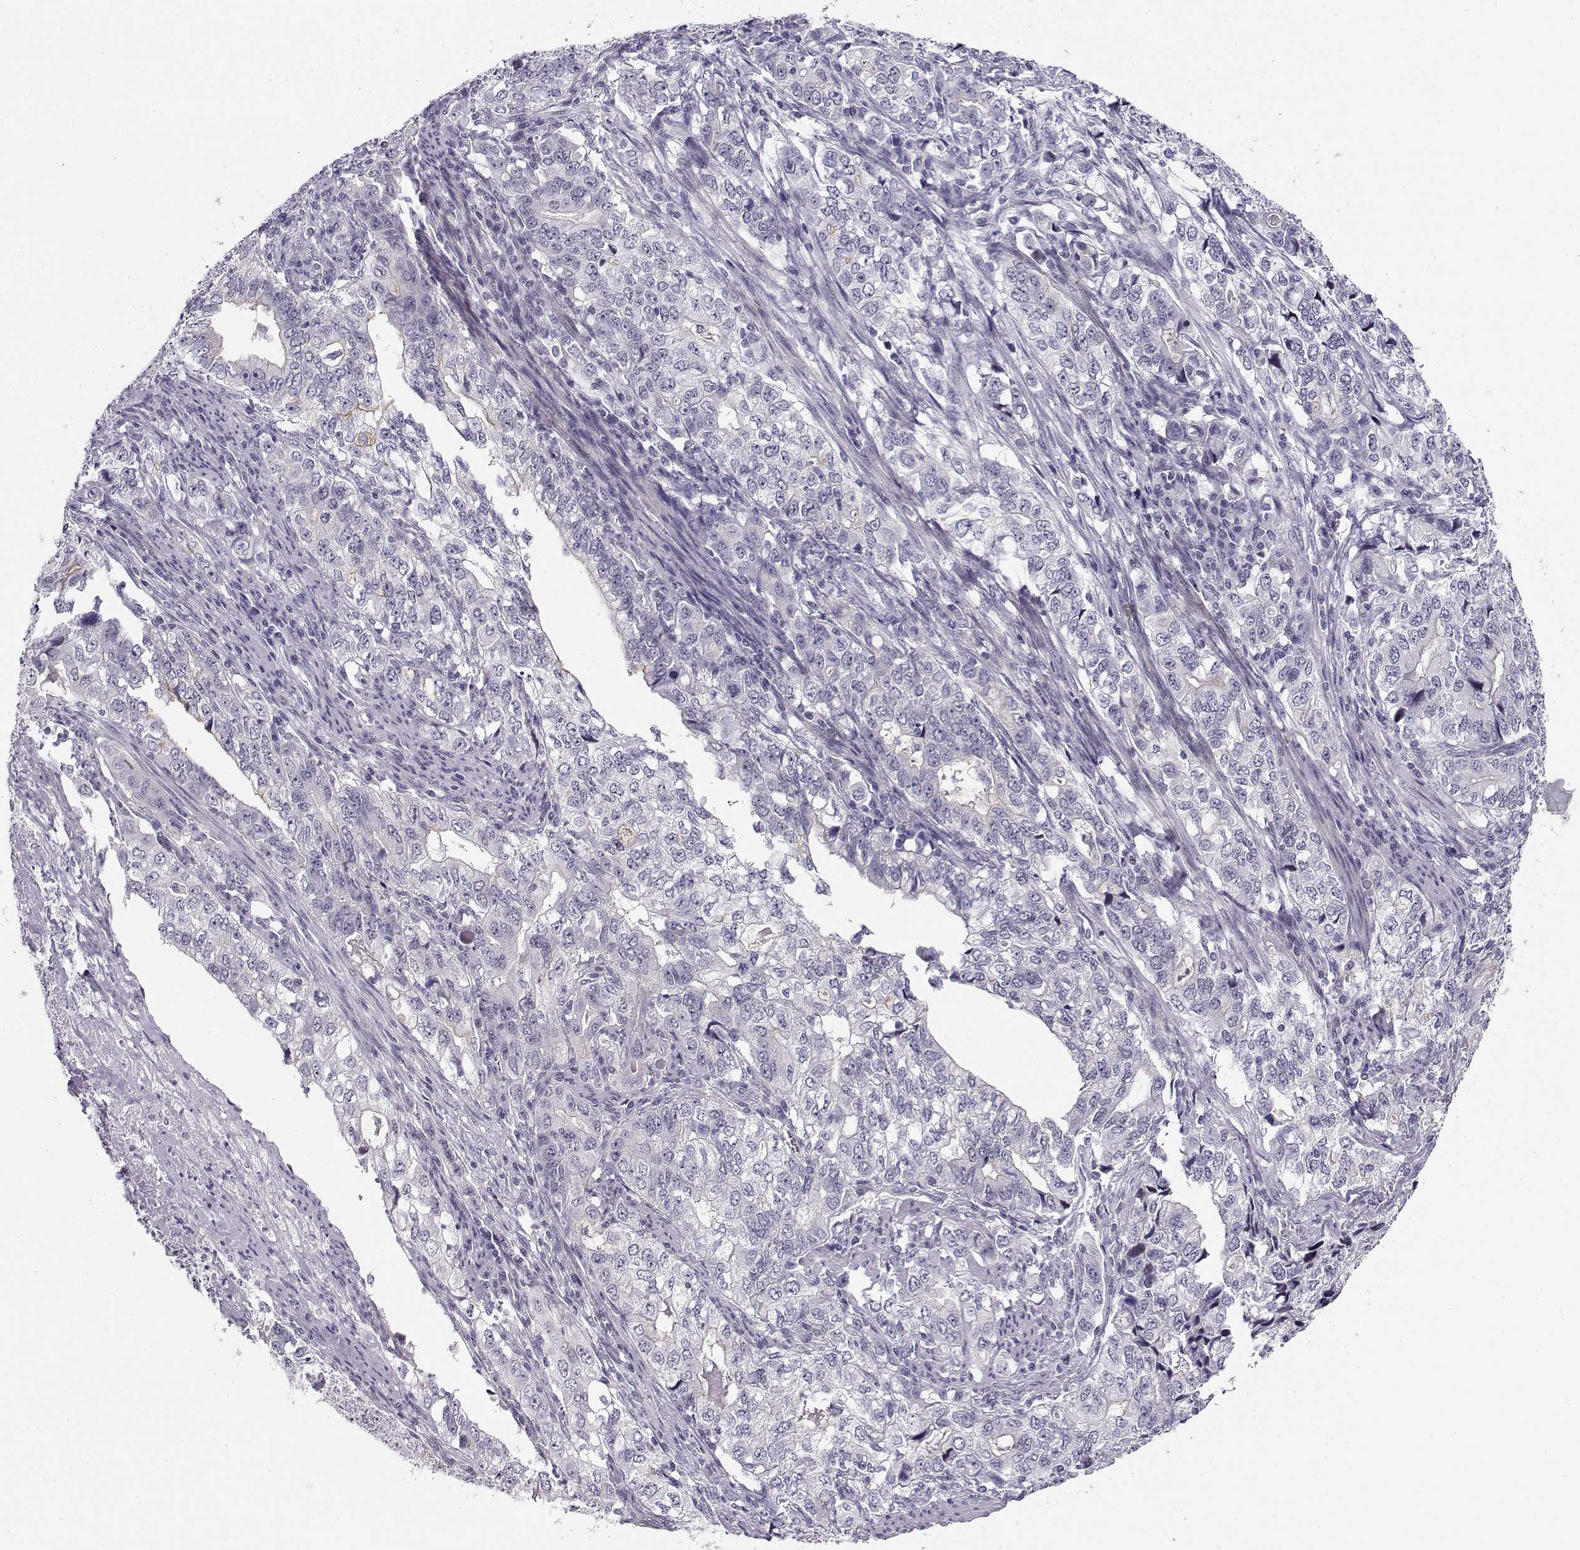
{"staining": {"intensity": "negative", "quantity": "none", "location": "none"}, "tissue": "stomach cancer", "cell_type": "Tumor cells", "image_type": "cancer", "snomed": [{"axis": "morphology", "description": "Adenocarcinoma, NOS"}, {"axis": "topography", "description": "Stomach, lower"}], "caption": "This is an immunohistochemistry image of human stomach adenocarcinoma. There is no positivity in tumor cells.", "gene": "CRX", "patient": {"sex": "female", "age": 72}}